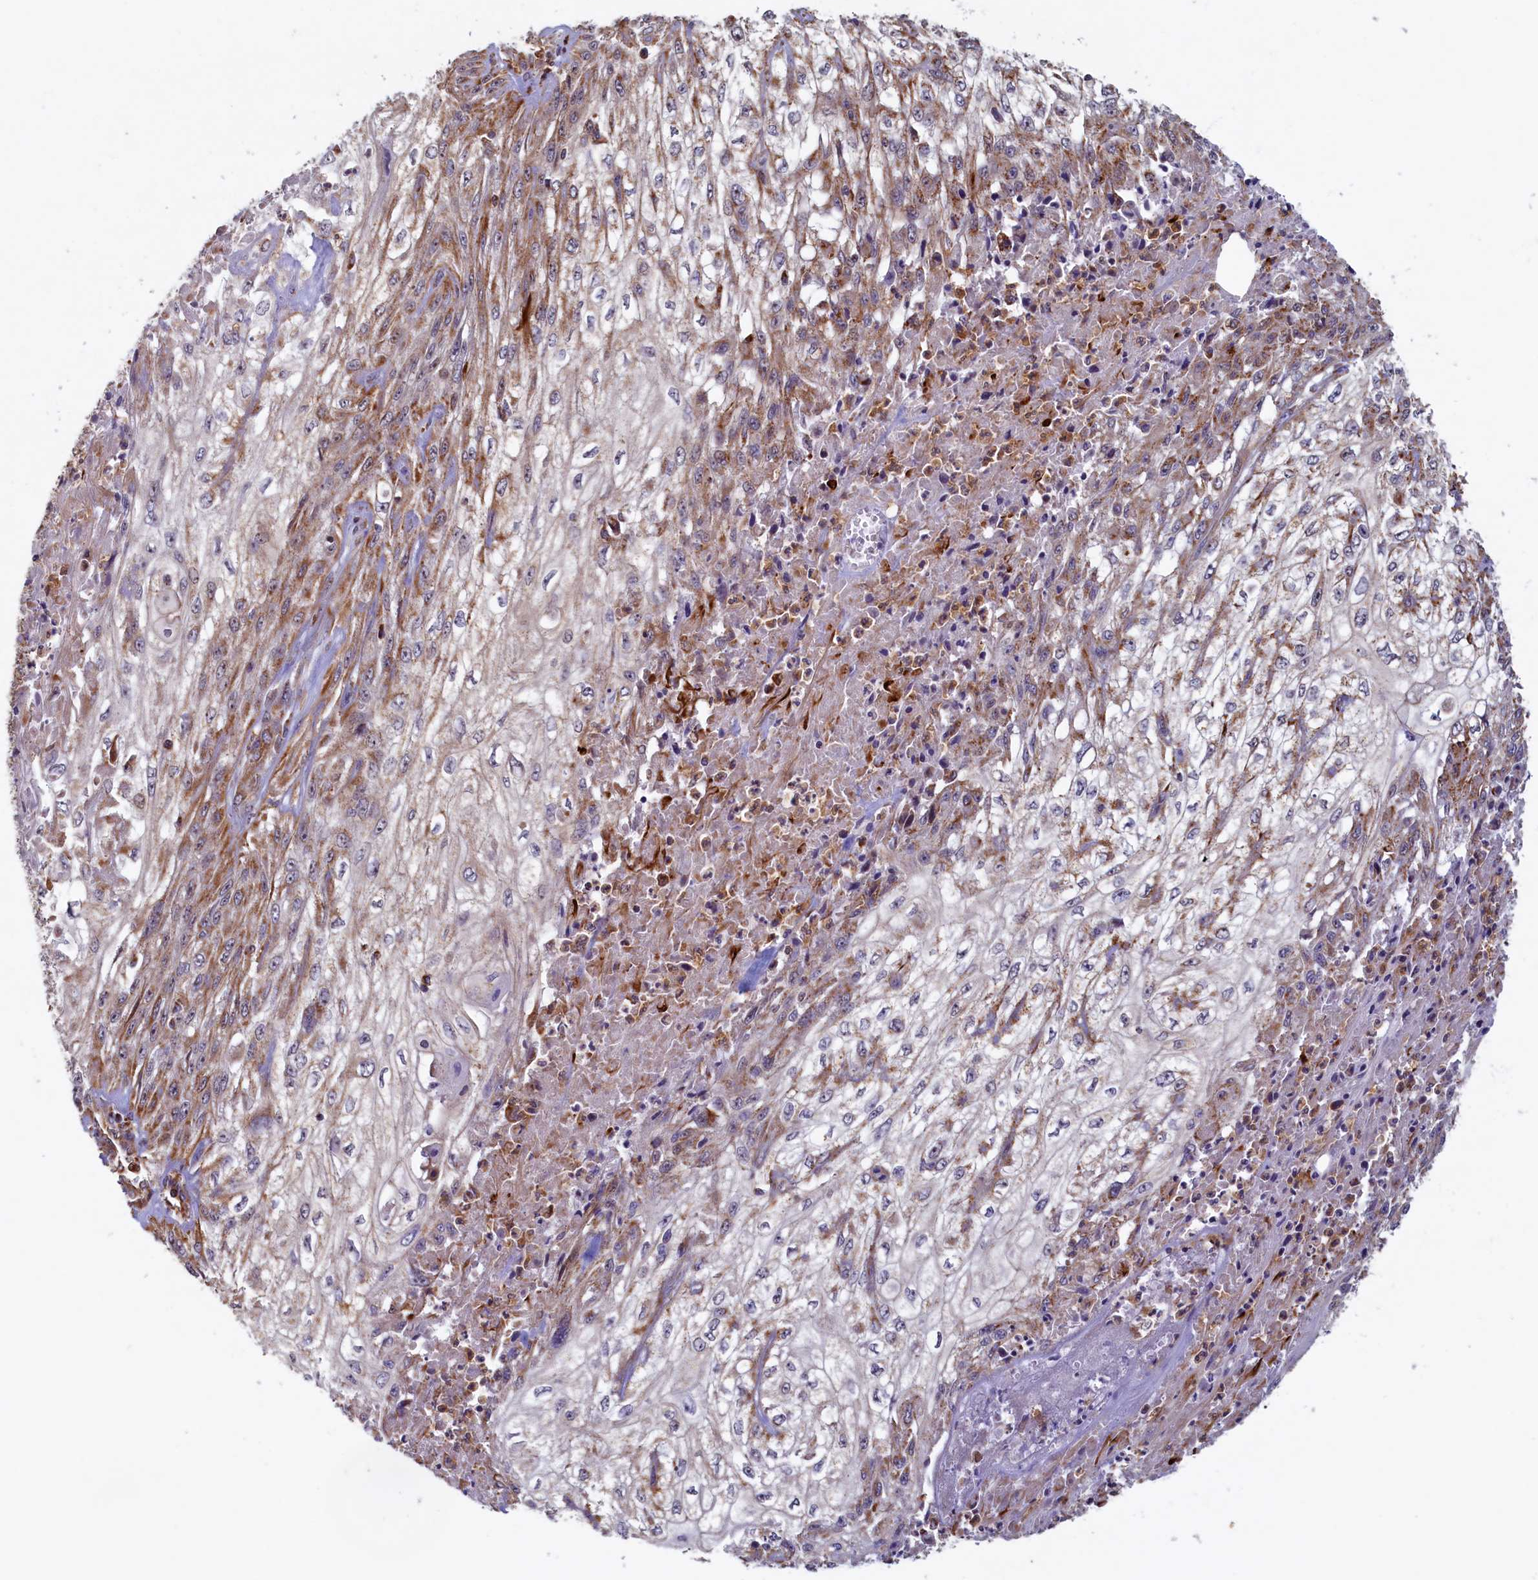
{"staining": {"intensity": "moderate", "quantity": ">75%", "location": "cytoplasmic/membranous"}, "tissue": "skin cancer", "cell_type": "Tumor cells", "image_type": "cancer", "snomed": [{"axis": "morphology", "description": "Squamous cell carcinoma, NOS"}, {"axis": "morphology", "description": "Squamous cell carcinoma, metastatic, NOS"}, {"axis": "topography", "description": "Skin"}, {"axis": "topography", "description": "Lymph node"}], "caption": "Immunohistochemical staining of squamous cell carcinoma (skin) demonstrates medium levels of moderate cytoplasmic/membranous protein expression in about >75% of tumor cells.", "gene": "UBE3B", "patient": {"sex": "male", "age": 75}}